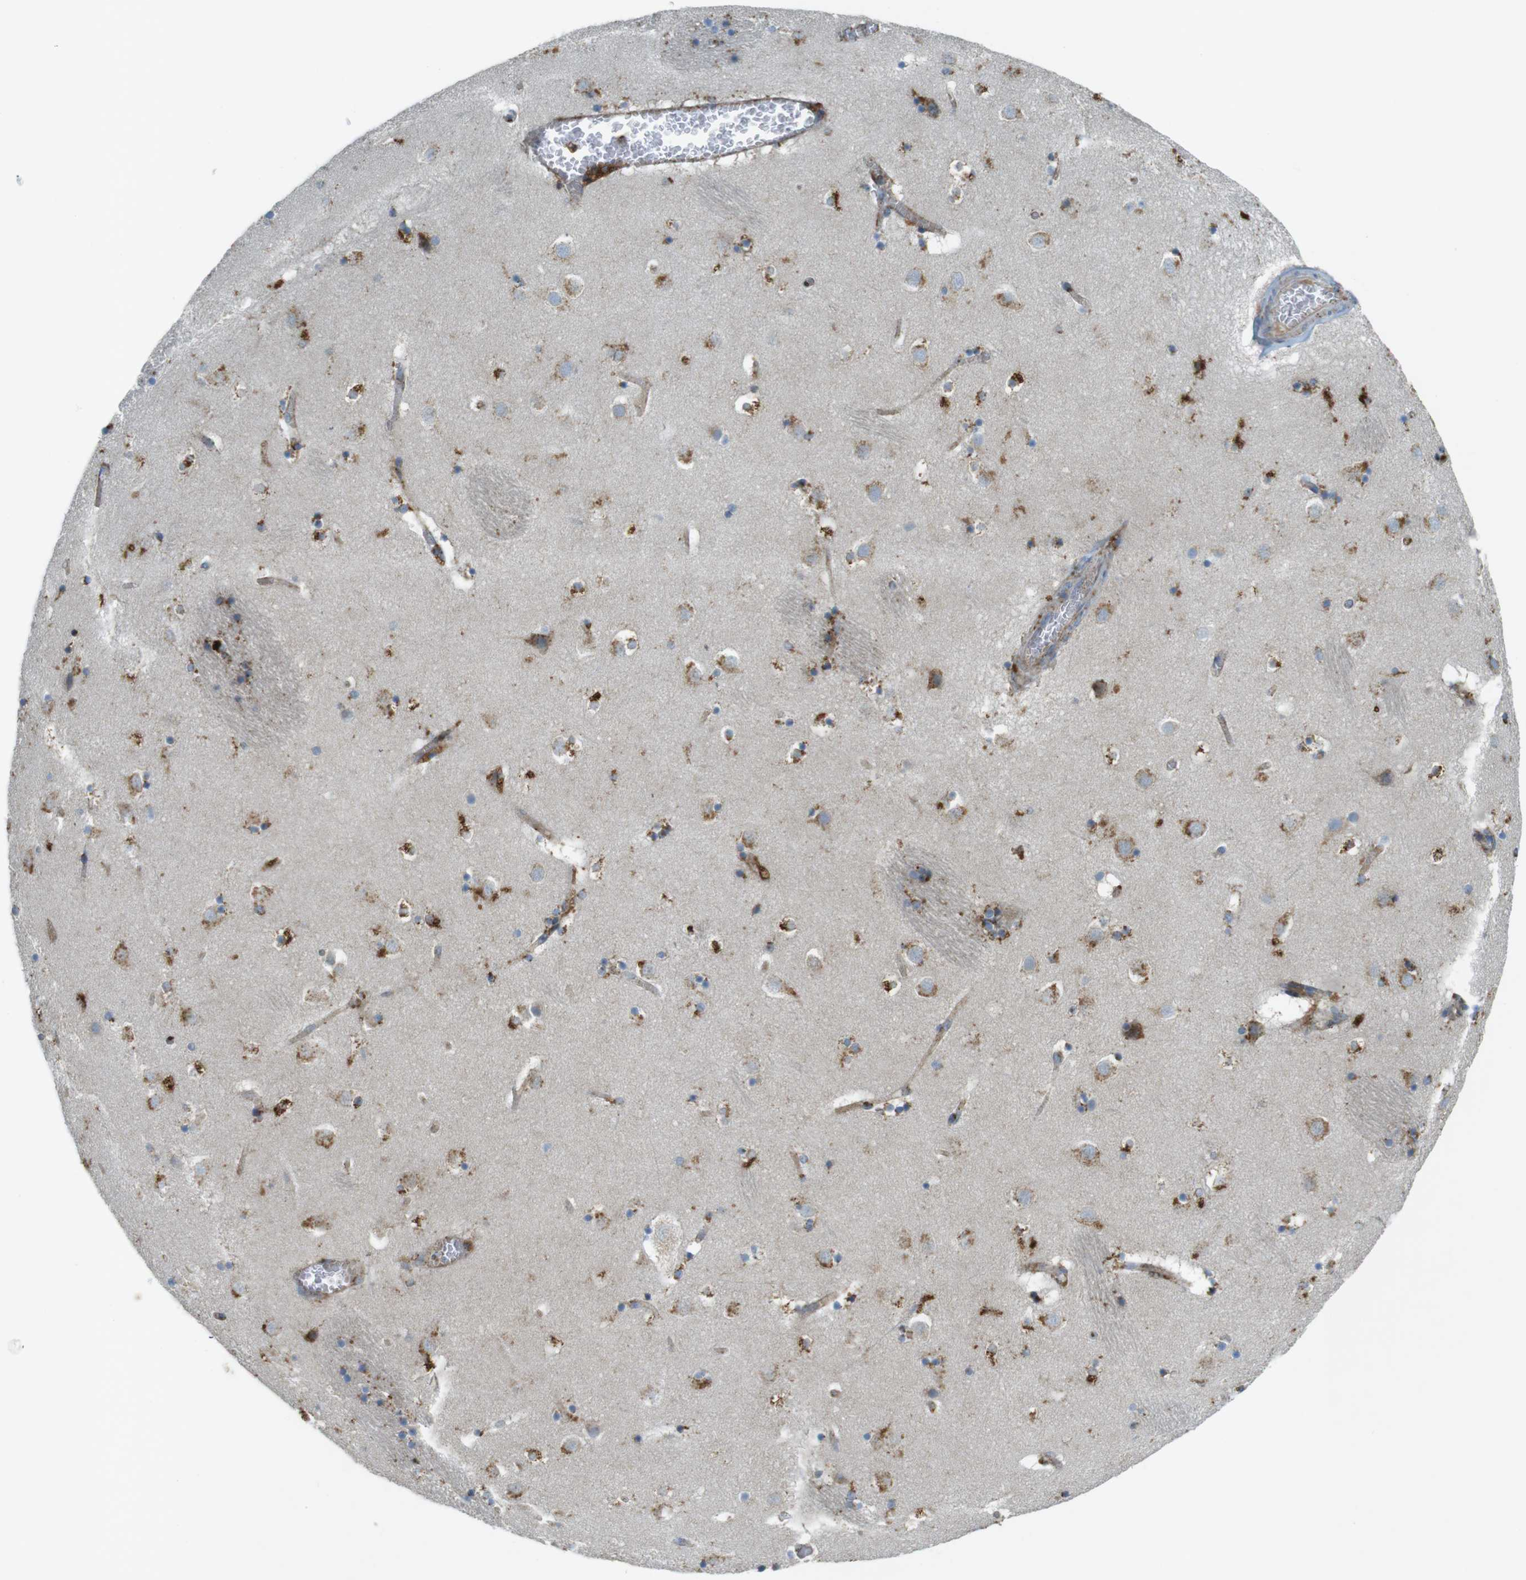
{"staining": {"intensity": "strong", "quantity": "25%-75%", "location": "cytoplasmic/membranous"}, "tissue": "caudate", "cell_type": "Glial cells", "image_type": "normal", "snomed": [{"axis": "morphology", "description": "Normal tissue, NOS"}, {"axis": "topography", "description": "Lateral ventricle wall"}], "caption": "High-power microscopy captured an immunohistochemistry photomicrograph of unremarkable caudate, revealing strong cytoplasmic/membranous positivity in about 25%-75% of glial cells. The staining was performed using DAB, with brown indicating positive protein expression. Nuclei are stained blue with hematoxylin.", "gene": "LAMP1", "patient": {"sex": "male", "age": 45}}